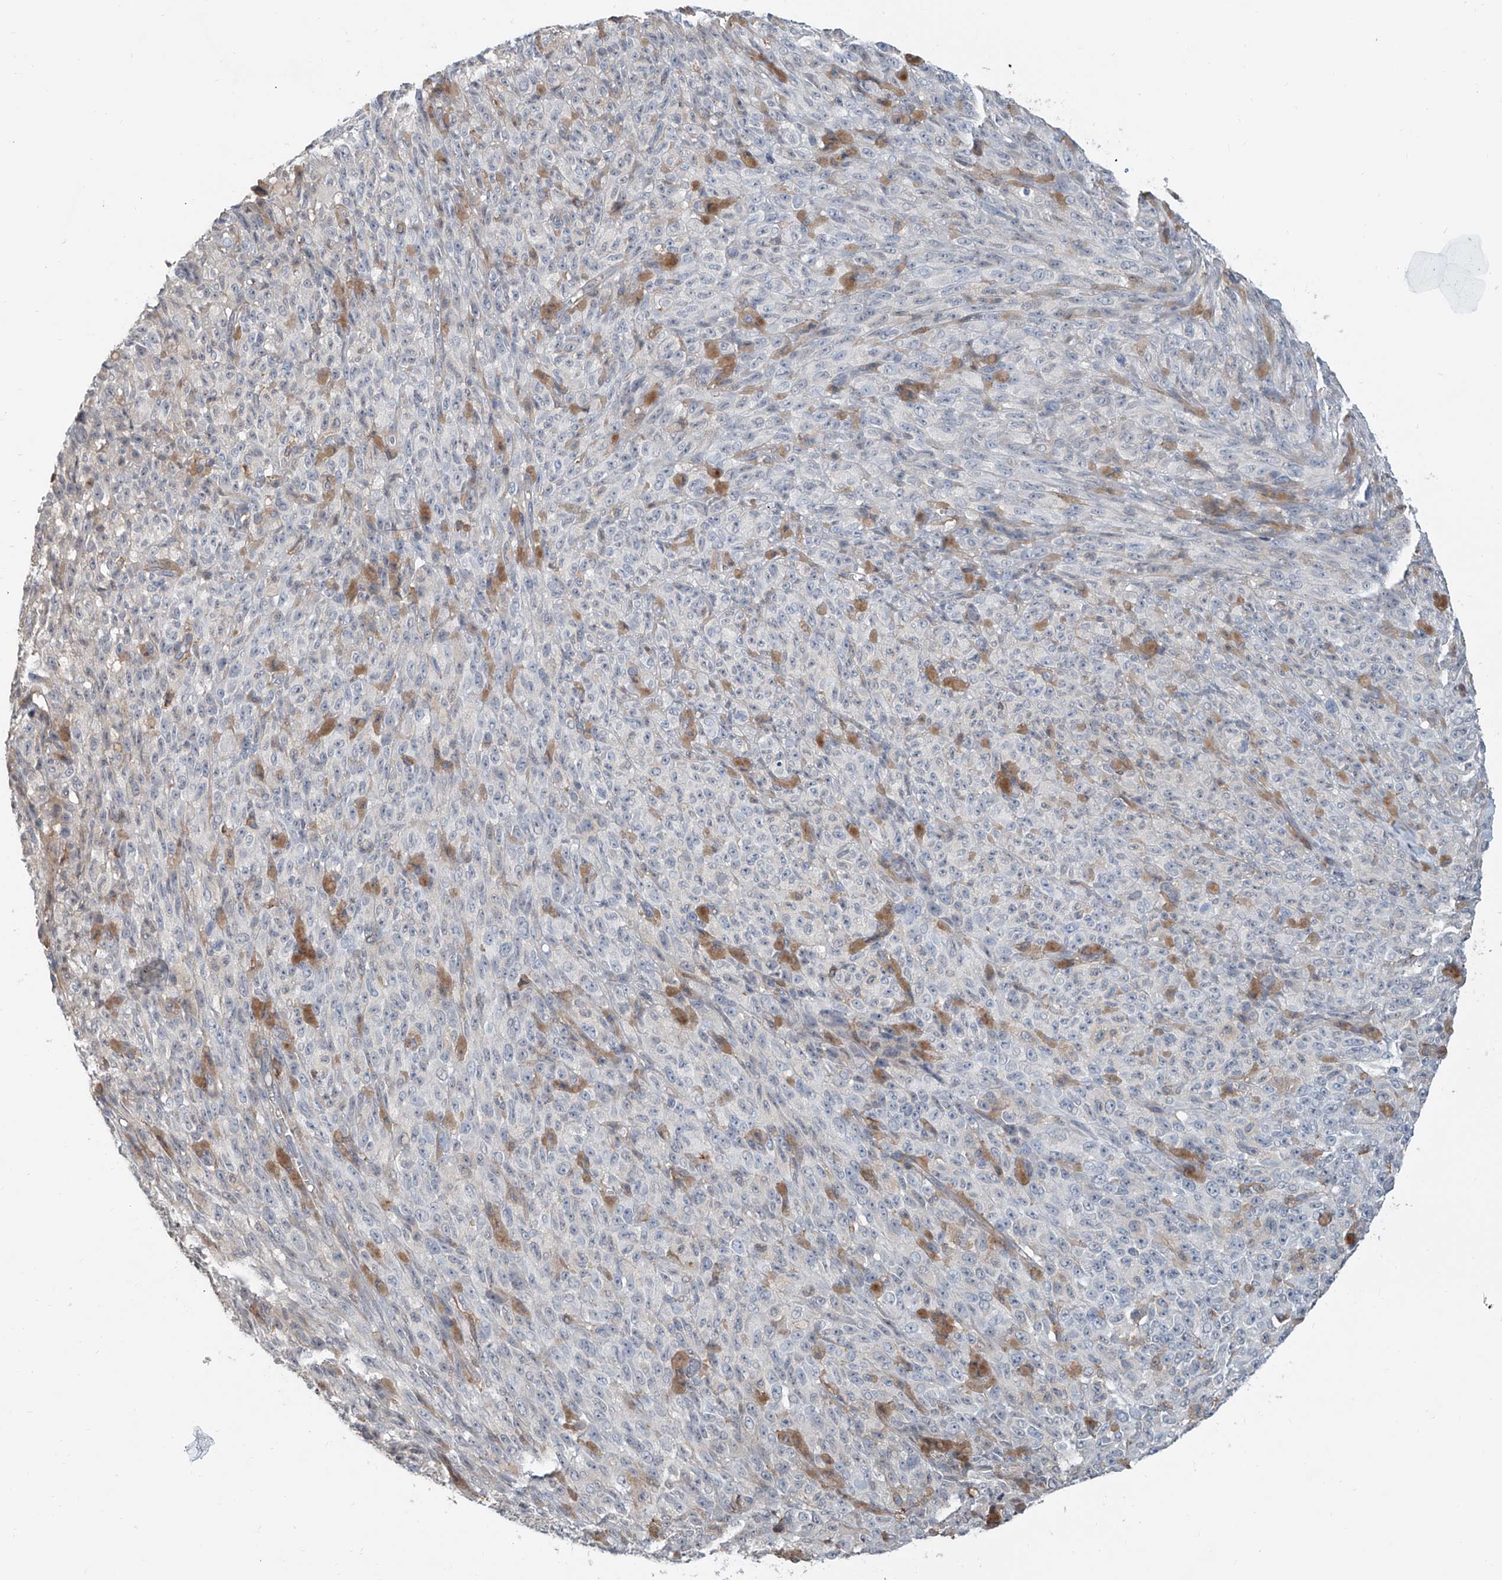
{"staining": {"intensity": "negative", "quantity": "none", "location": "none"}, "tissue": "melanoma", "cell_type": "Tumor cells", "image_type": "cancer", "snomed": [{"axis": "morphology", "description": "Malignant melanoma, NOS"}, {"axis": "topography", "description": "Skin"}], "caption": "This is an immunohistochemistry image of melanoma. There is no staining in tumor cells.", "gene": "KCNK10", "patient": {"sex": "female", "age": 82}}